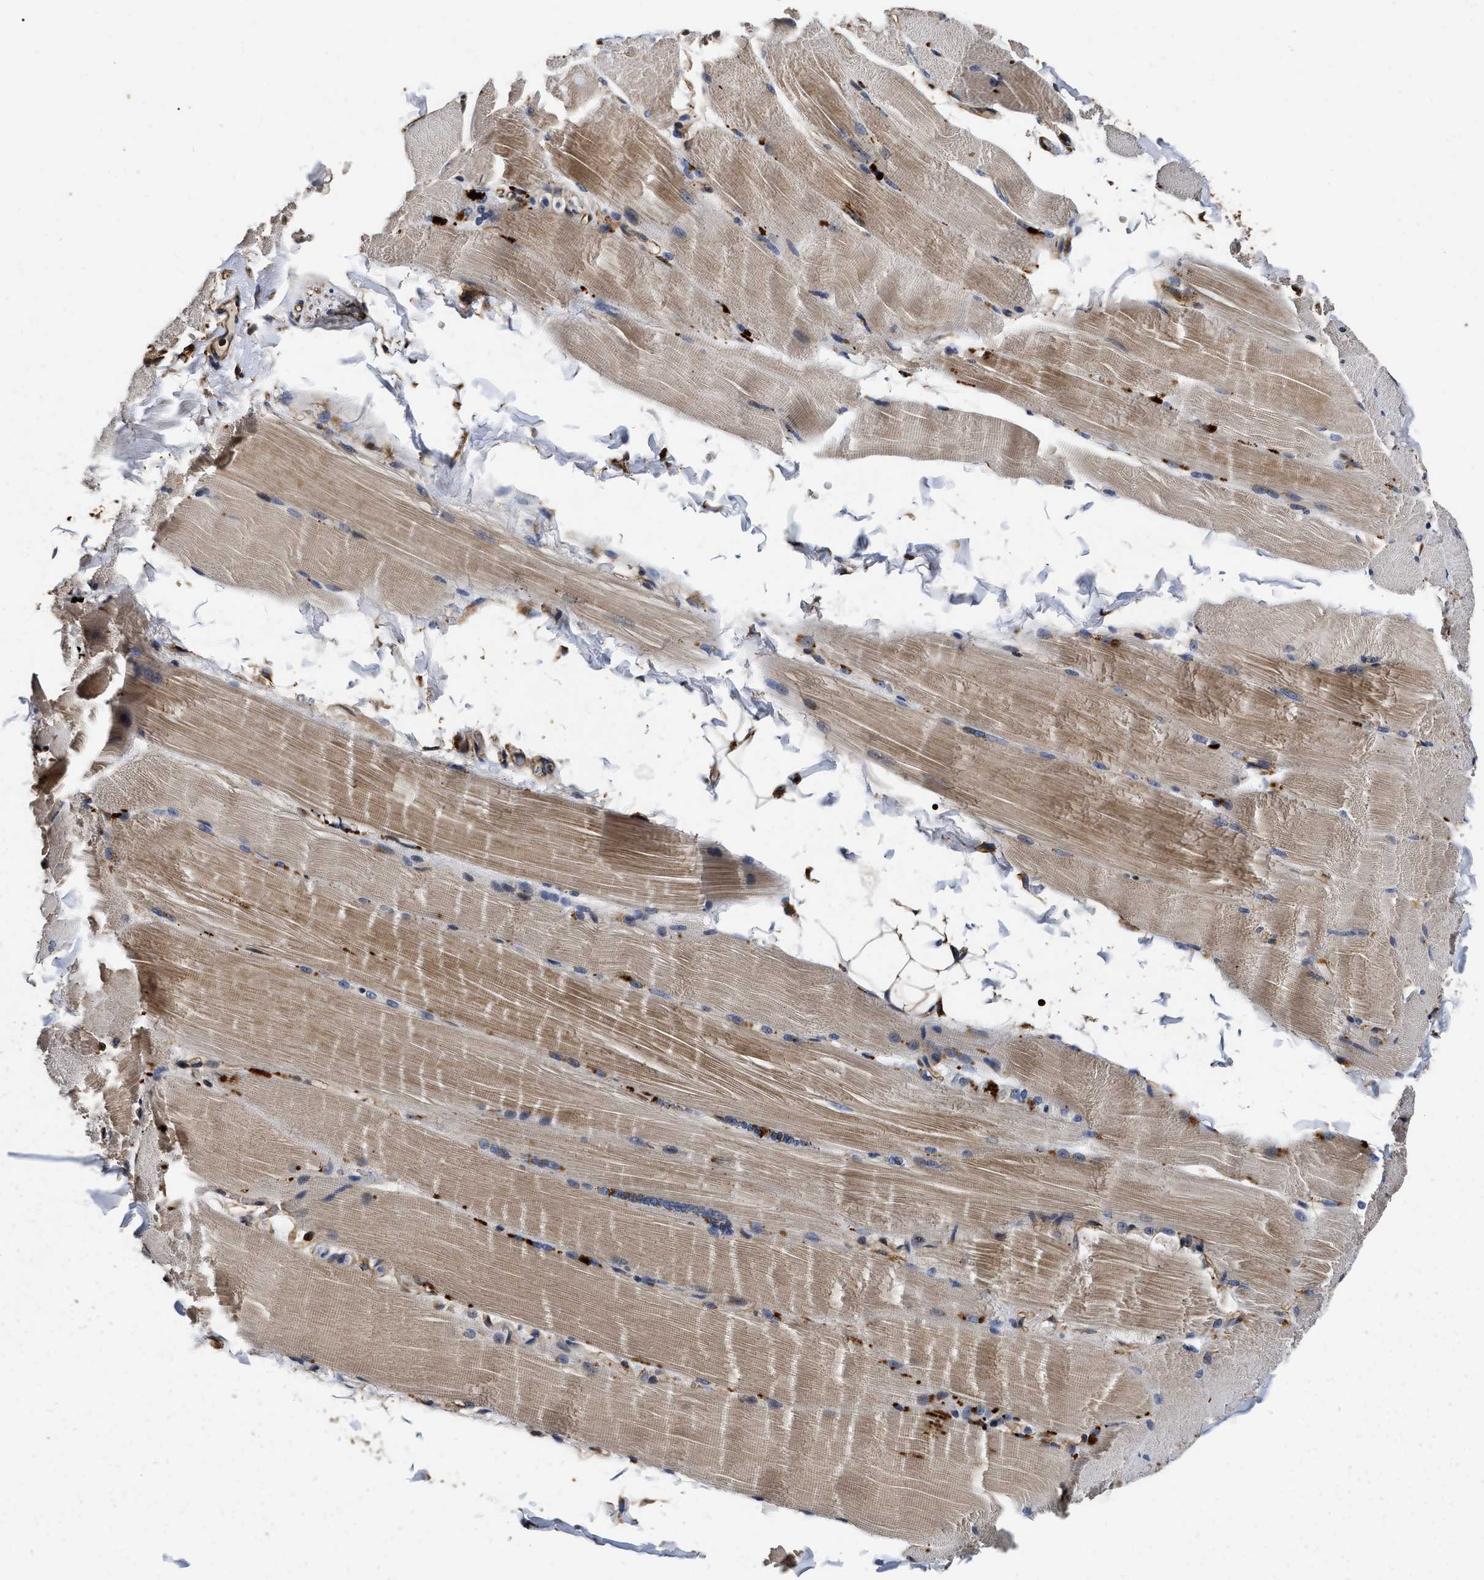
{"staining": {"intensity": "moderate", "quantity": ">75%", "location": "cytoplasmic/membranous"}, "tissue": "skeletal muscle", "cell_type": "Myocytes", "image_type": "normal", "snomed": [{"axis": "morphology", "description": "Normal tissue, NOS"}, {"axis": "topography", "description": "Skin"}, {"axis": "topography", "description": "Skeletal muscle"}], "caption": "The immunohistochemical stain shows moderate cytoplasmic/membranous staining in myocytes of unremarkable skeletal muscle.", "gene": "ABCG8", "patient": {"sex": "male", "age": 83}}